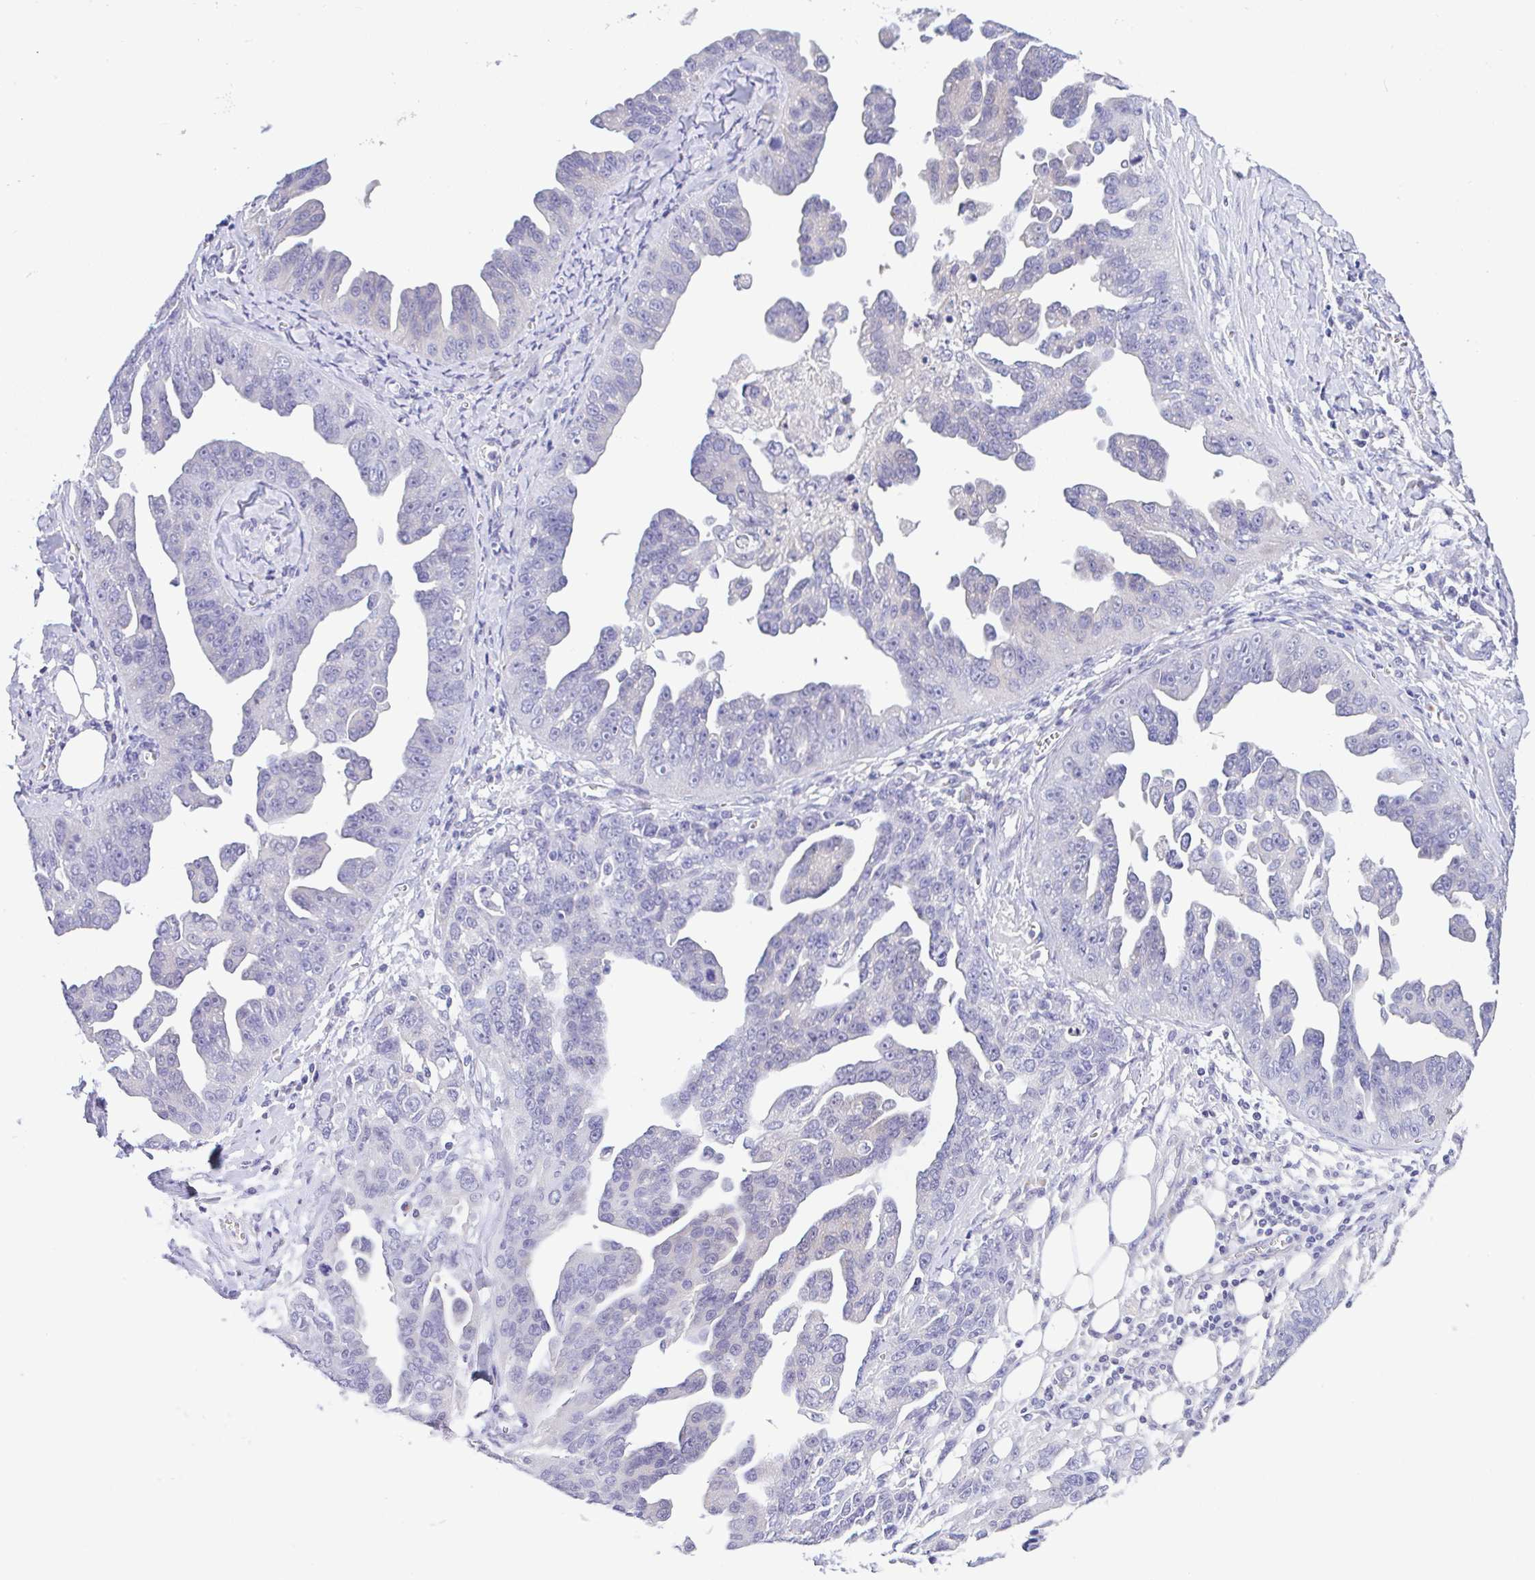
{"staining": {"intensity": "negative", "quantity": "none", "location": "none"}, "tissue": "ovarian cancer", "cell_type": "Tumor cells", "image_type": "cancer", "snomed": [{"axis": "morphology", "description": "Cystadenocarcinoma, serous, NOS"}, {"axis": "topography", "description": "Ovary"}], "caption": "Immunohistochemistry of serous cystadenocarcinoma (ovarian) reveals no expression in tumor cells.", "gene": "SERPINE3", "patient": {"sex": "female", "age": 75}}